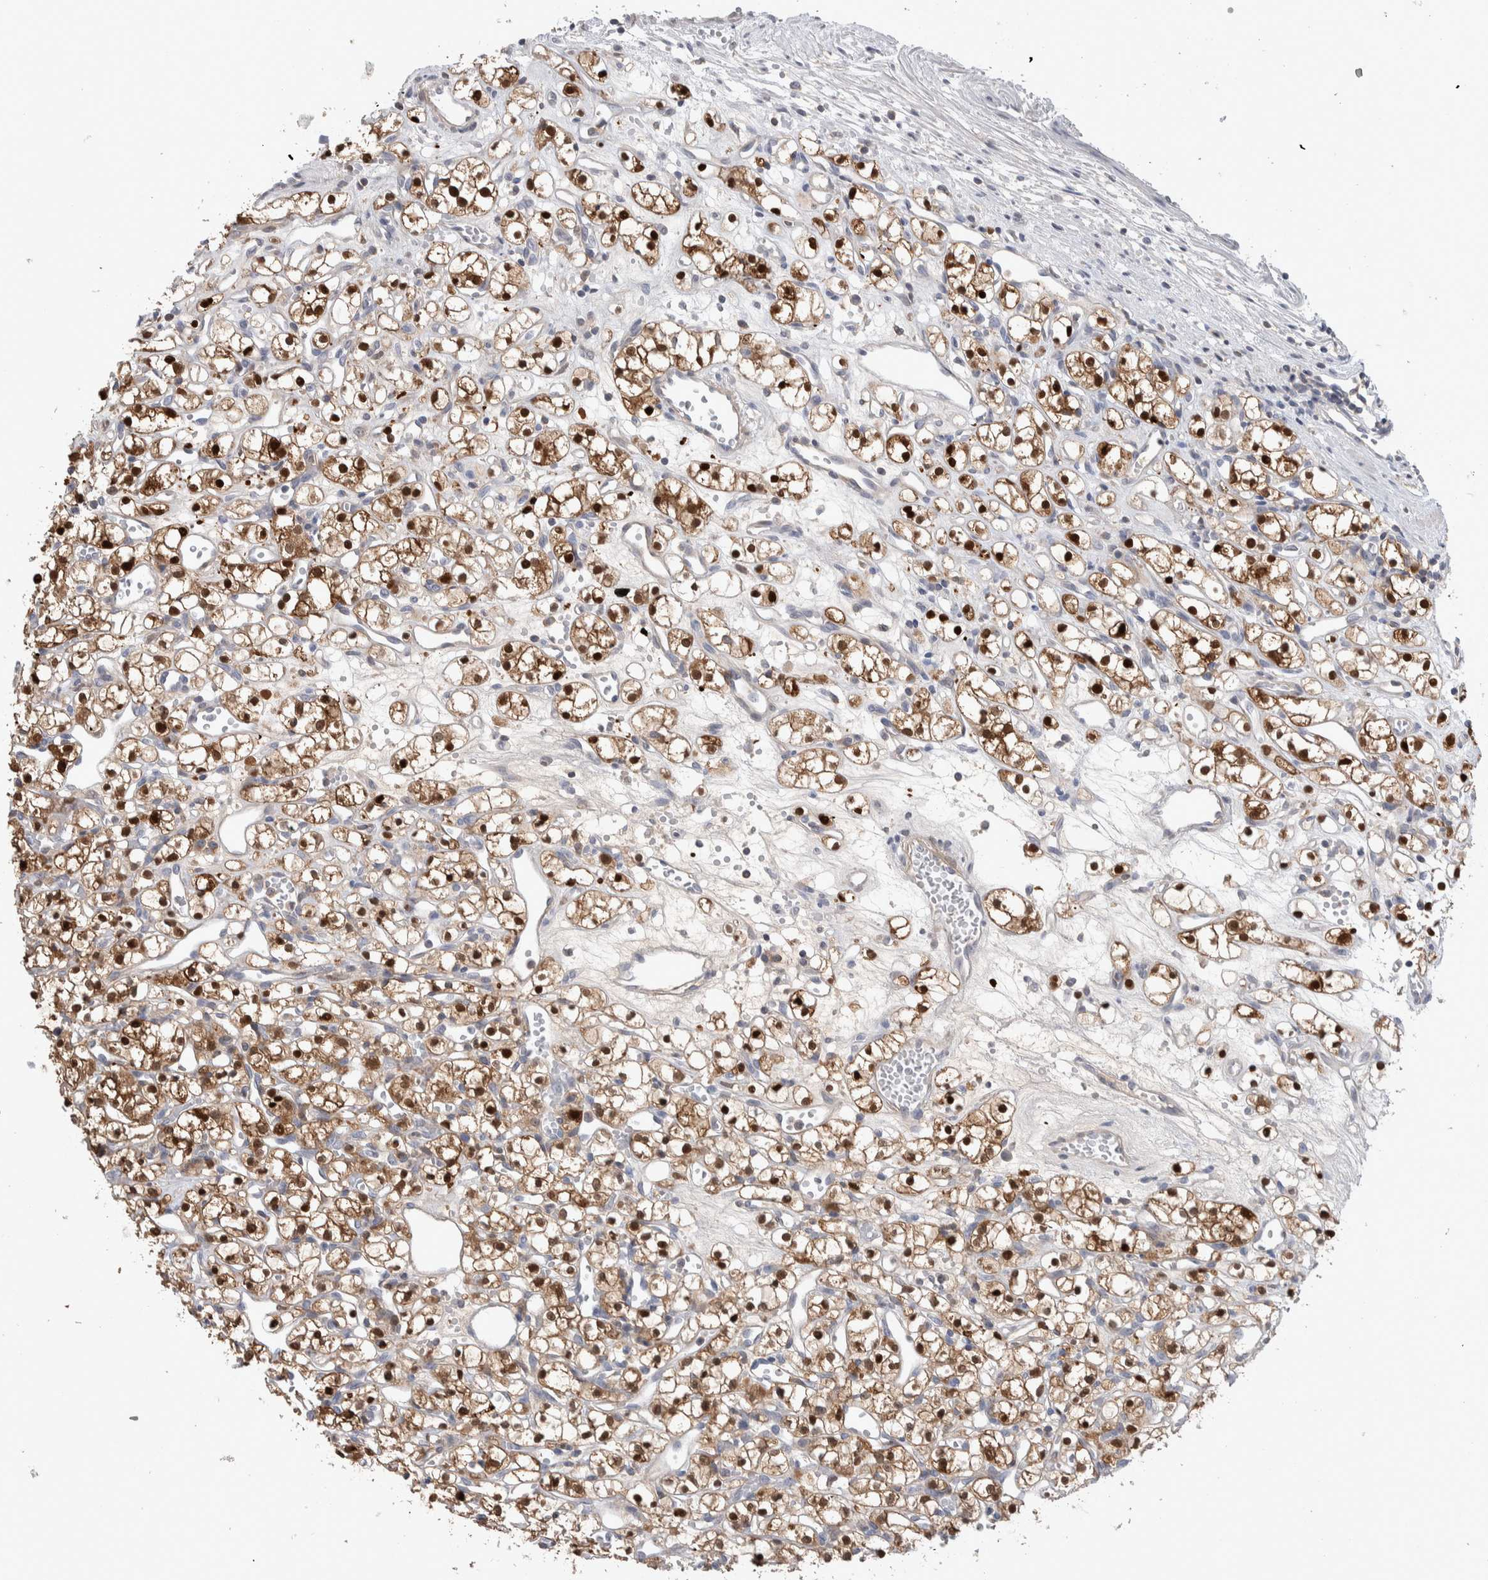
{"staining": {"intensity": "strong", "quantity": ">75%", "location": "cytoplasmic/membranous,nuclear"}, "tissue": "renal cancer", "cell_type": "Tumor cells", "image_type": "cancer", "snomed": [{"axis": "morphology", "description": "Adenocarcinoma, NOS"}, {"axis": "topography", "description": "Kidney"}], "caption": "This is an image of immunohistochemistry (IHC) staining of renal cancer, which shows strong expression in the cytoplasmic/membranous and nuclear of tumor cells.", "gene": "HTATIP2", "patient": {"sex": "female", "age": 59}}